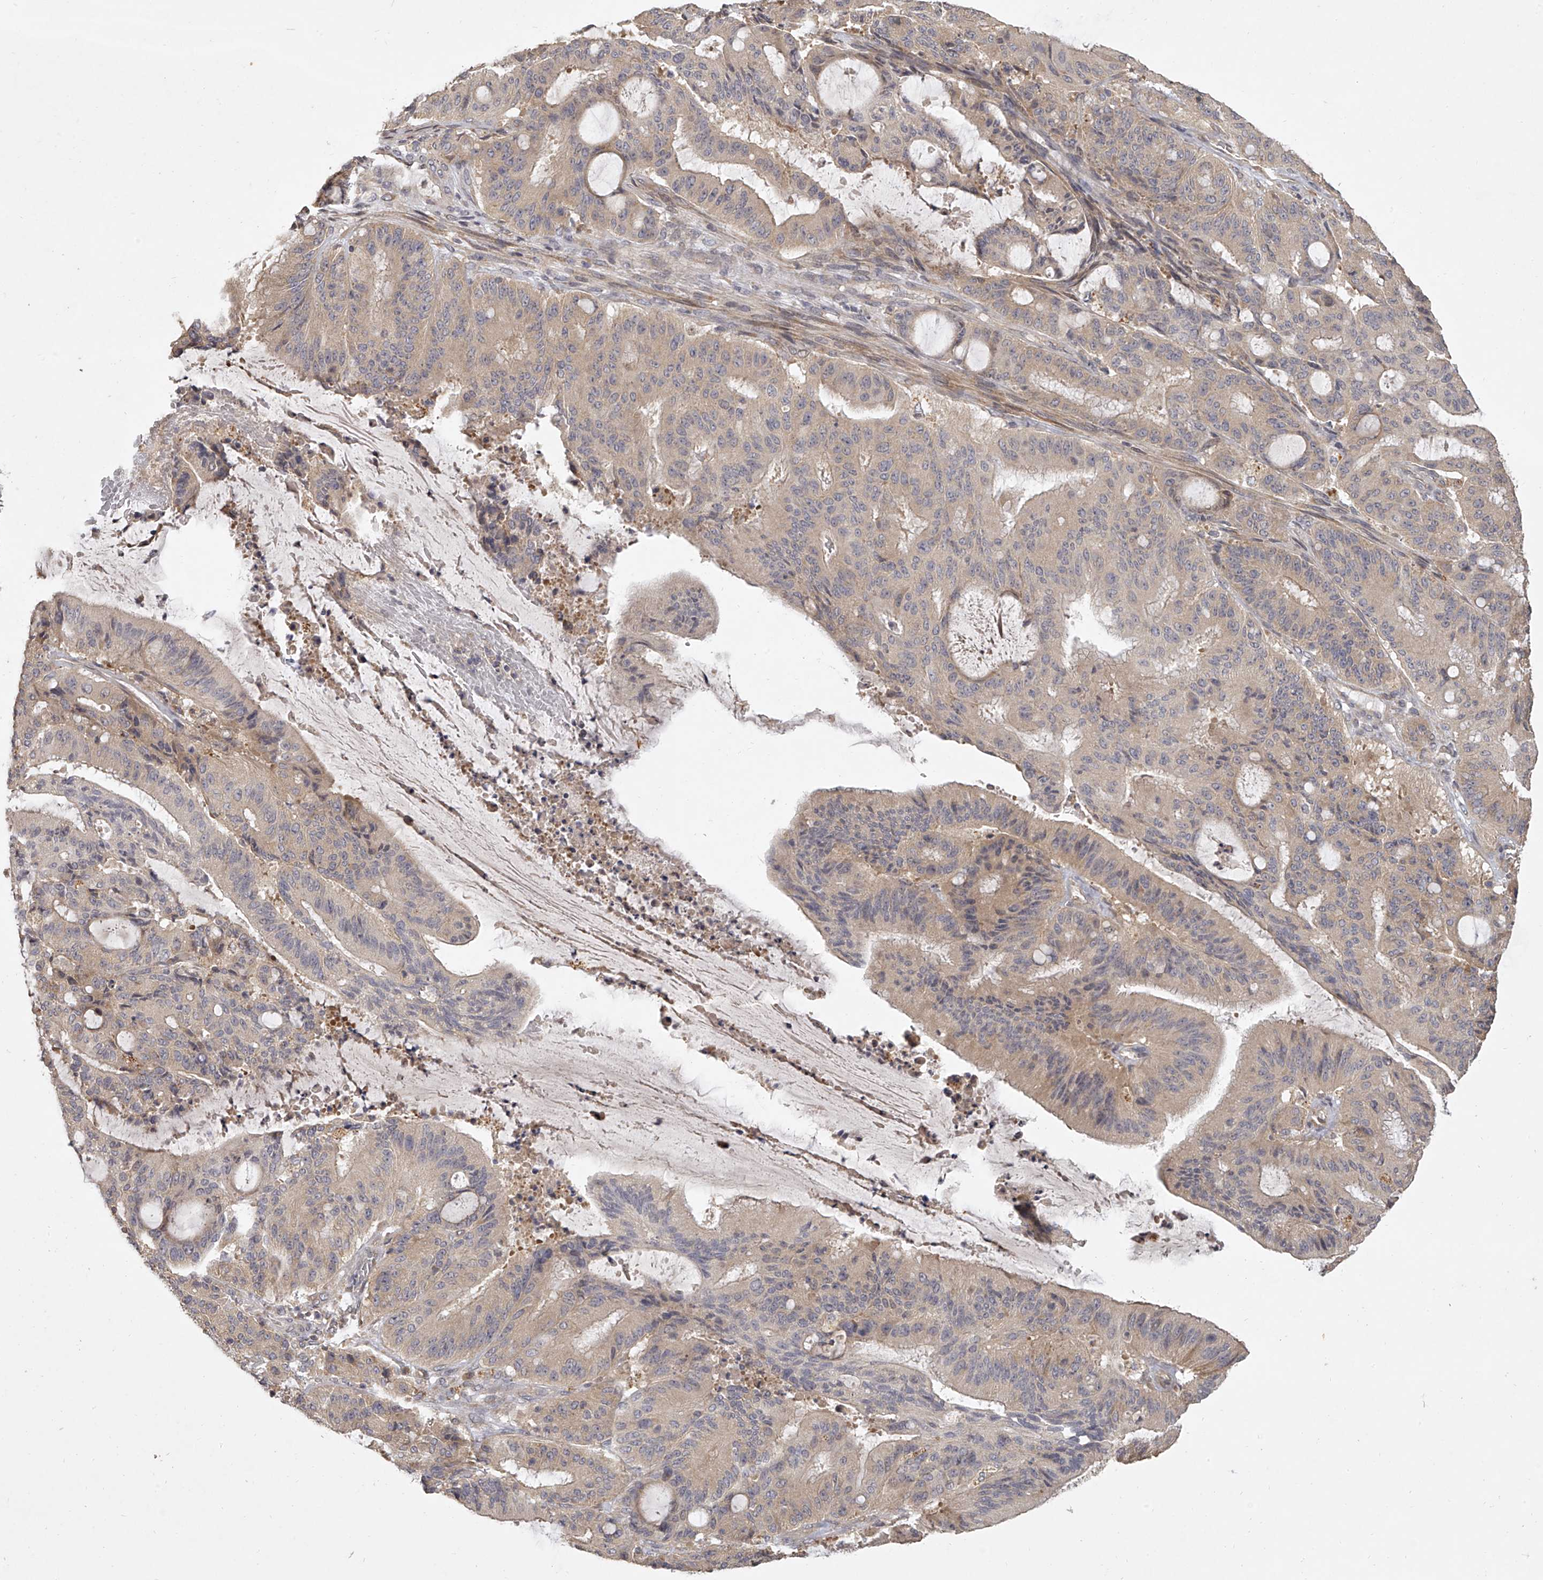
{"staining": {"intensity": "weak", "quantity": "25%-75%", "location": "cytoplasmic/membranous"}, "tissue": "liver cancer", "cell_type": "Tumor cells", "image_type": "cancer", "snomed": [{"axis": "morphology", "description": "Normal tissue, NOS"}, {"axis": "morphology", "description": "Cholangiocarcinoma"}, {"axis": "topography", "description": "Liver"}, {"axis": "topography", "description": "Peripheral nerve tissue"}], "caption": "There is low levels of weak cytoplasmic/membranous positivity in tumor cells of cholangiocarcinoma (liver), as demonstrated by immunohistochemical staining (brown color).", "gene": "DOCK9", "patient": {"sex": "female", "age": 73}}